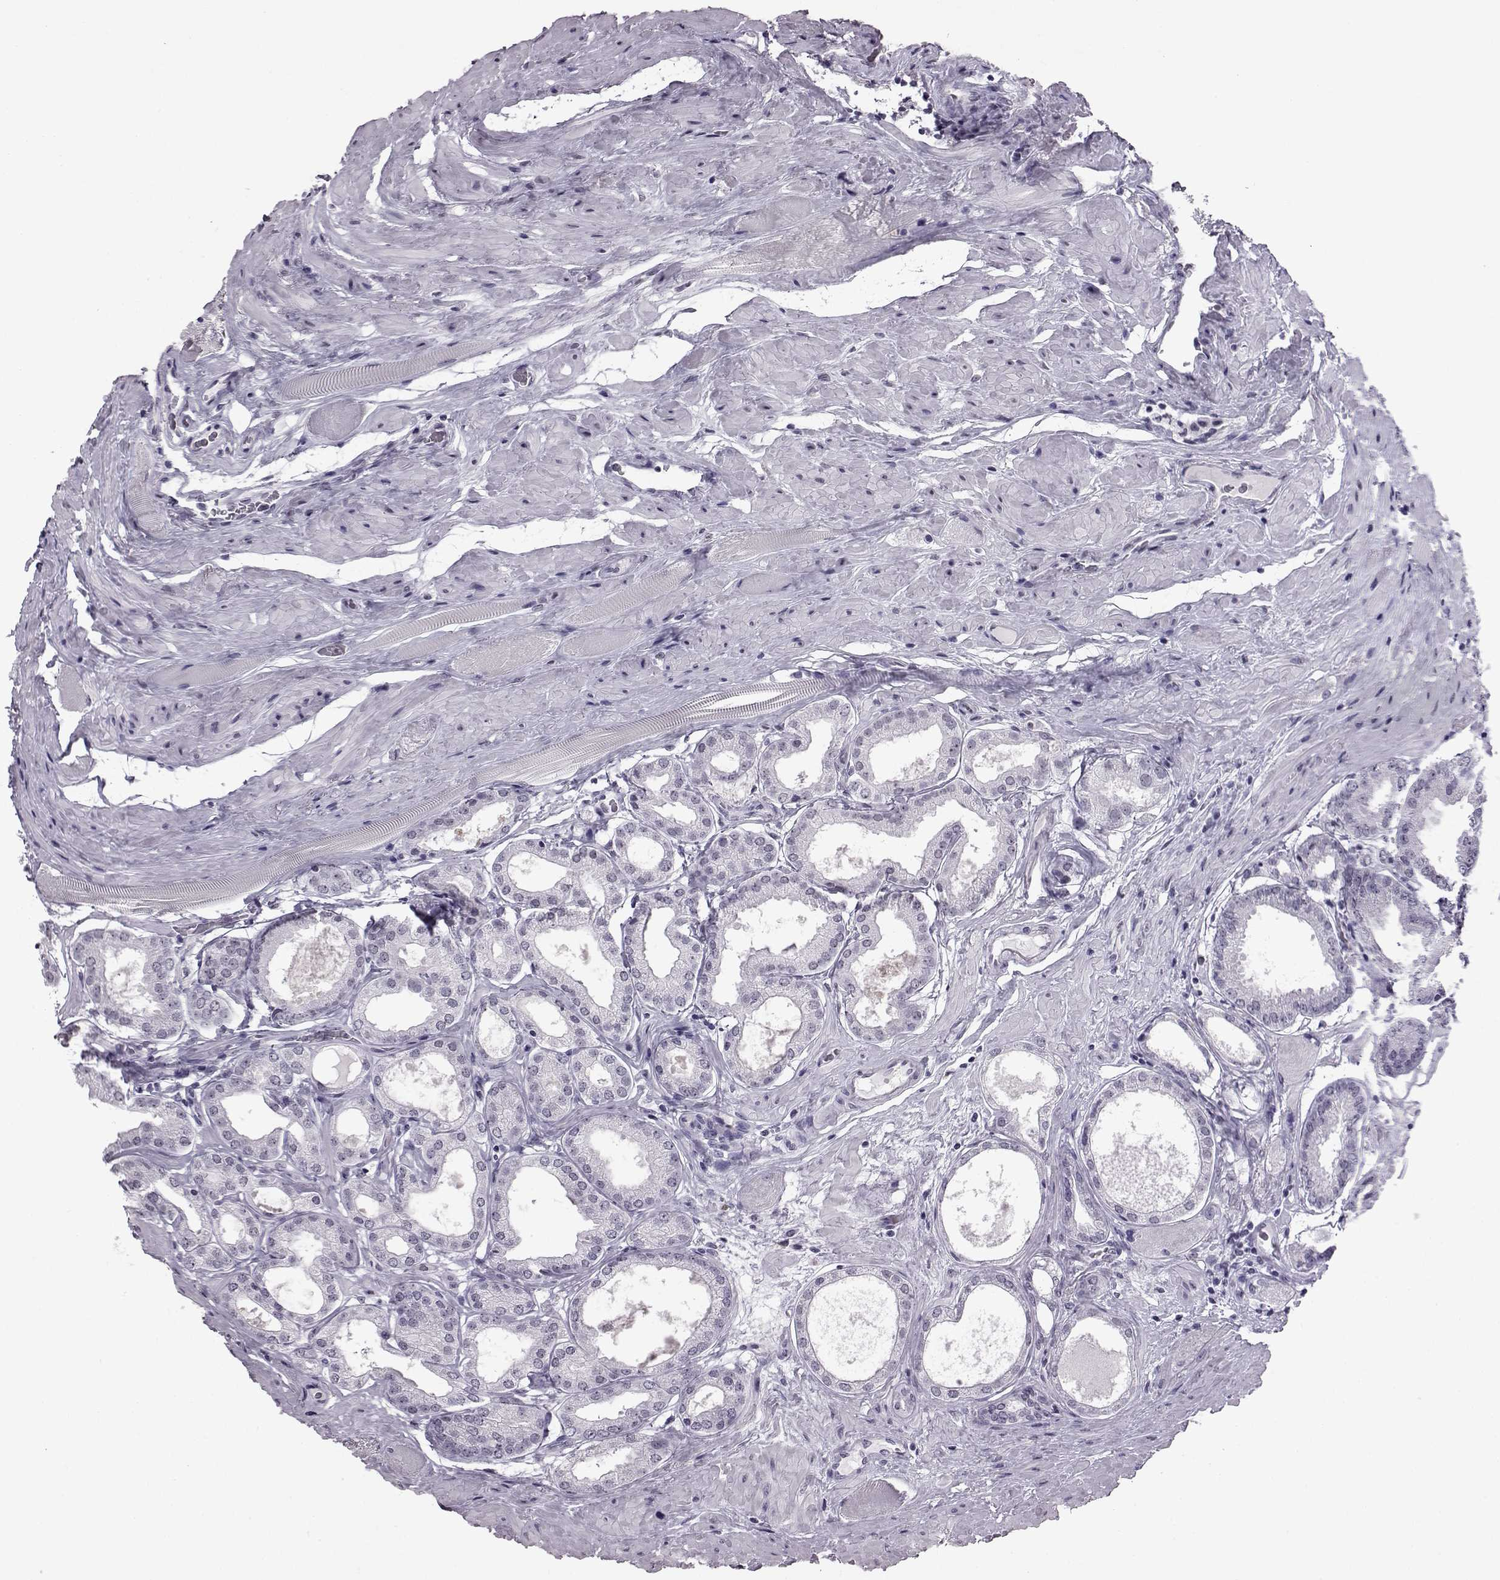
{"staining": {"intensity": "negative", "quantity": "none", "location": "none"}, "tissue": "prostate cancer", "cell_type": "Tumor cells", "image_type": "cancer", "snomed": [{"axis": "morphology", "description": "Adenocarcinoma, NOS"}, {"axis": "topography", "description": "Prostate"}], "caption": "Immunohistochemical staining of prostate cancer exhibits no significant expression in tumor cells.", "gene": "ADGRG2", "patient": {"sex": "male", "age": 63}}